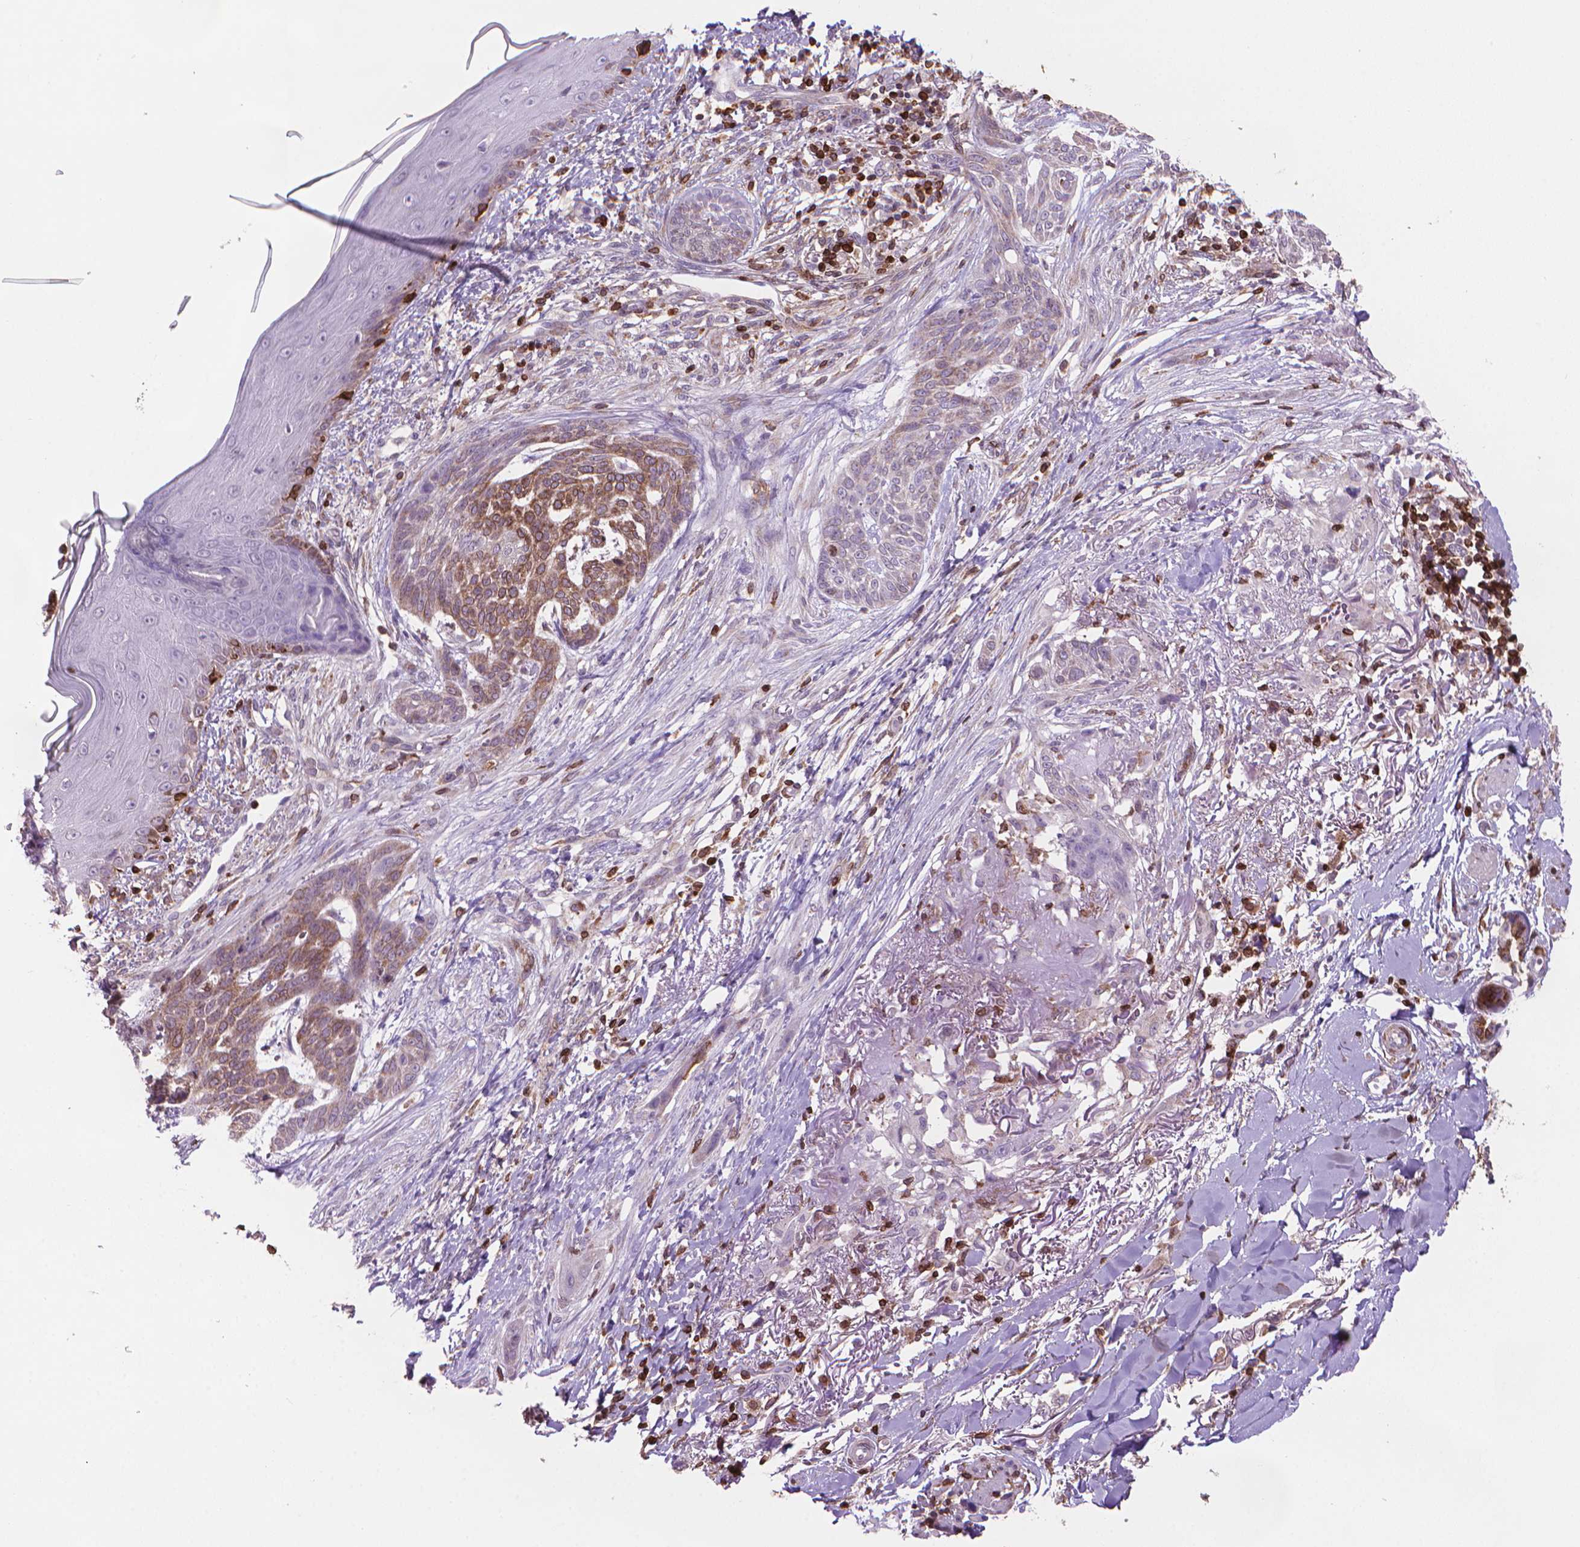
{"staining": {"intensity": "moderate", "quantity": ">75%", "location": "cytoplasmic/membranous"}, "tissue": "skin cancer", "cell_type": "Tumor cells", "image_type": "cancer", "snomed": [{"axis": "morphology", "description": "Normal tissue, NOS"}, {"axis": "morphology", "description": "Basal cell carcinoma"}, {"axis": "topography", "description": "Skin"}], "caption": "DAB immunohistochemical staining of skin cancer demonstrates moderate cytoplasmic/membranous protein expression in about >75% of tumor cells.", "gene": "BCL2", "patient": {"sex": "male", "age": 84}}